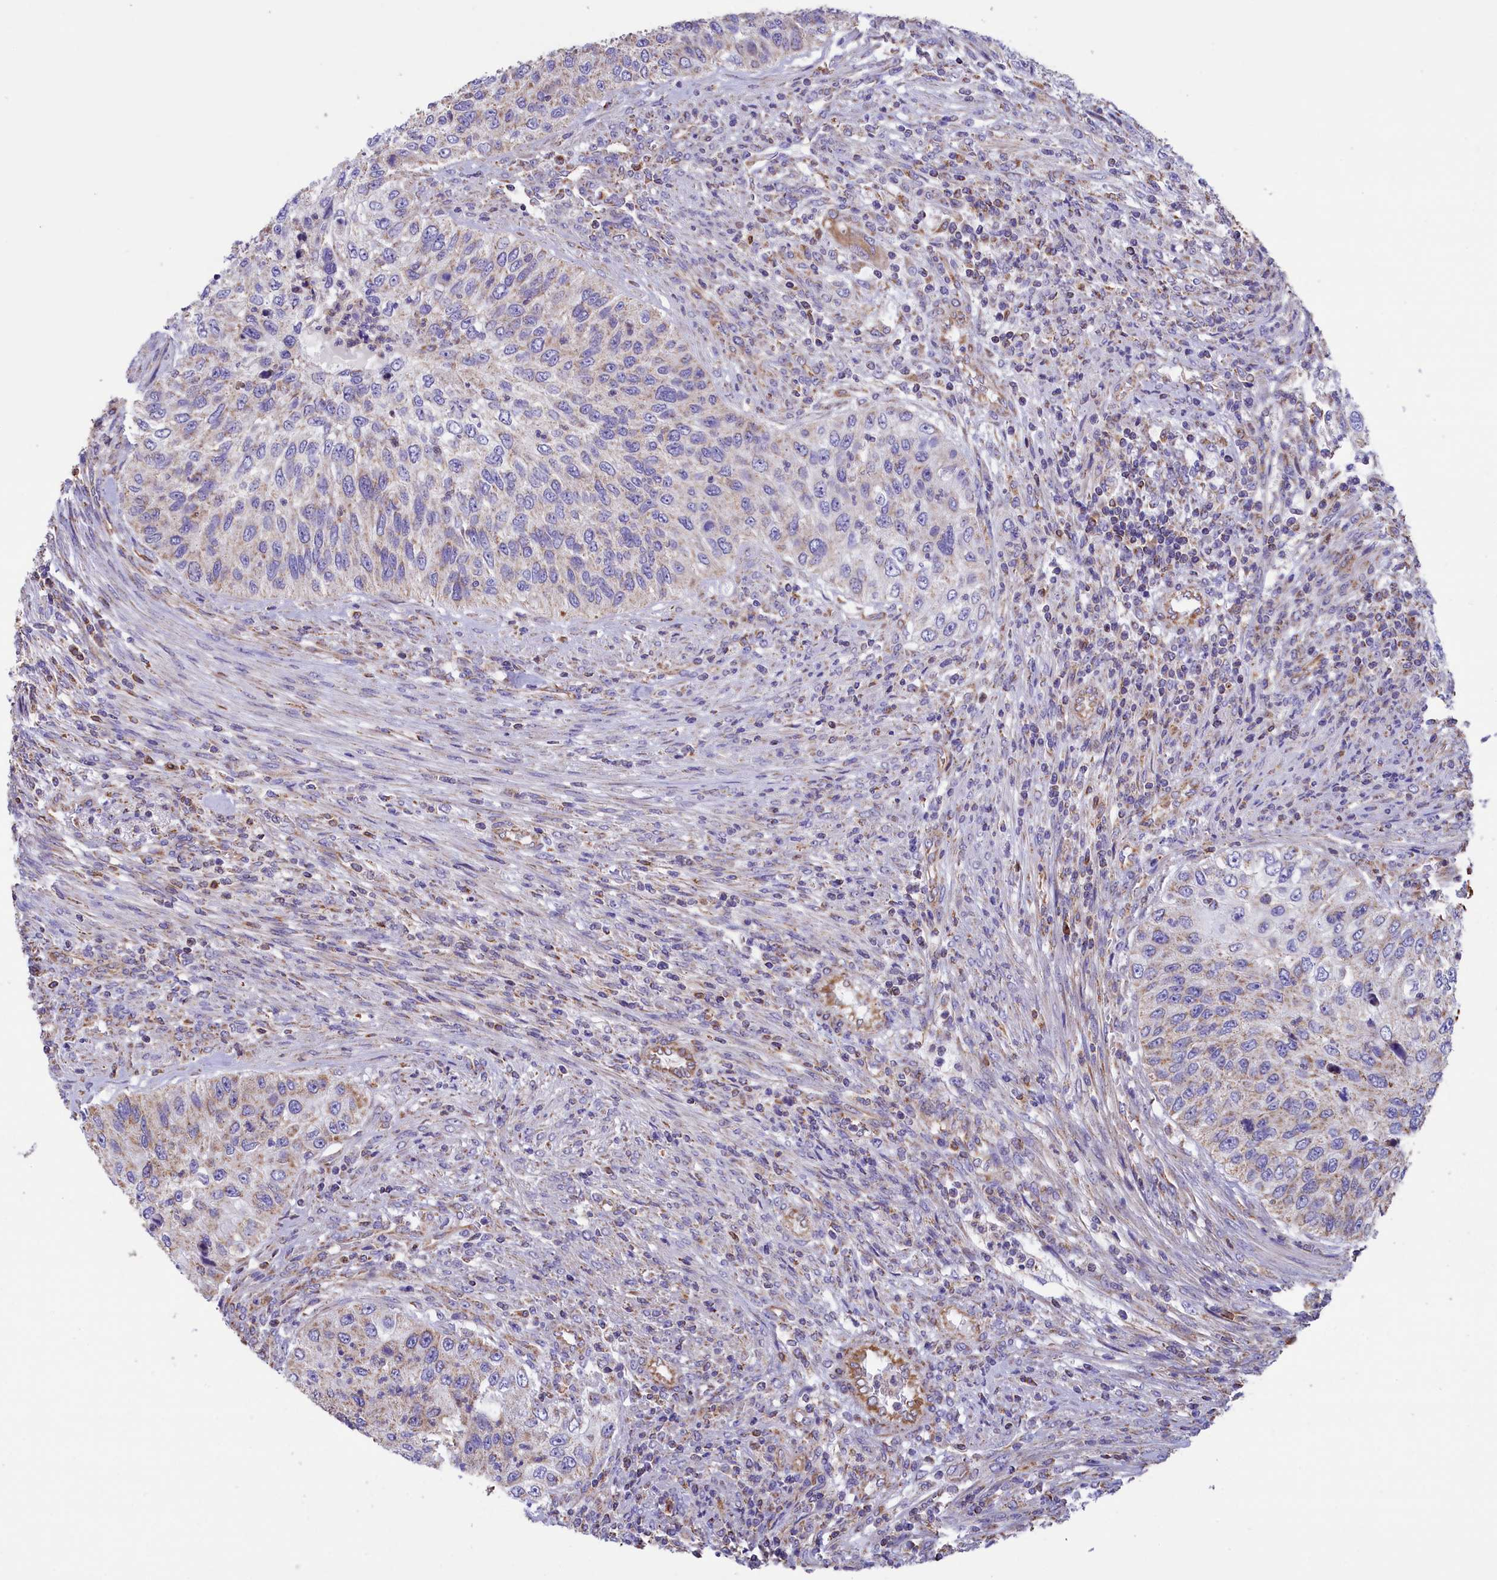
{"staining": {"intensity": "weak", "quantity": "<25%", "location": "cytoplasmic/membranous"}, "tissue": "urothelial cancer", "cell_type": "Tumor cells", "image_type": "cancer", "snomed": [{"axis": "morphology", "description": "Urothelial carcinoma, High grade"}, {"axis": "topography", "description": "Urinary bladder"}], "caption": "DAB (3,3'-diaminobenzidine) immunohistochemical staining of high-grade urothelial carcinoma exhibits no significant expression in tumor cells.", "gene": "GATB", "patient": {"sex": "female", "age": 60}}